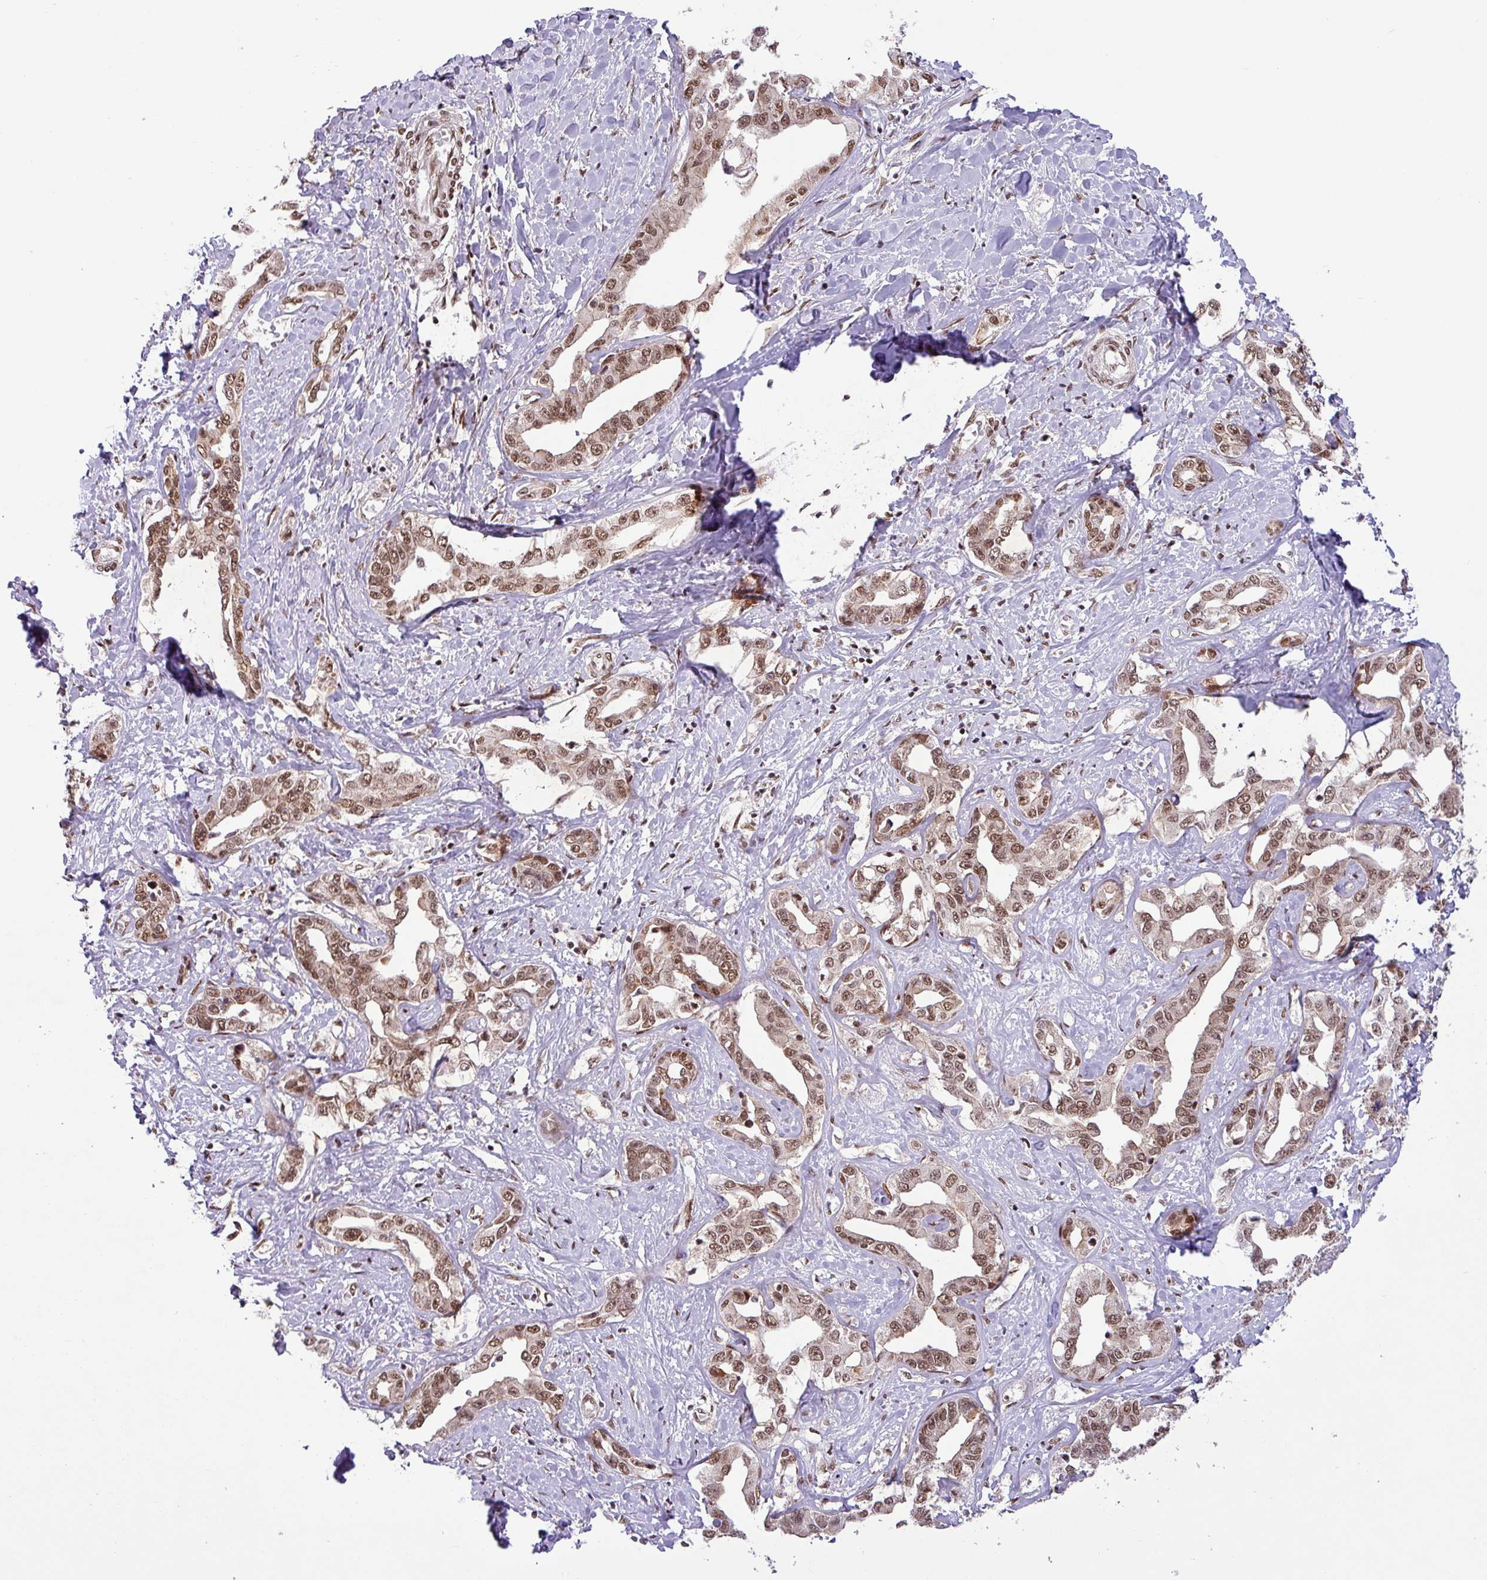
{"staining": {"intensity": "moderate", "quantity": ">75%", "location": "nuclear"}, "tissue": "liver cancer", "cell_type": "Tumor cells", "image_type": "cancer", "snomed": [{"axis": "morphology", "description": "Cholangiocarcinoma"}, {"axis": "topography", "description": "Liver"}], "caption": "Protein staining by immunohistochemistry shows moderate nuclear staining in about >75% of tumor cells in cholangiocarcinoma (liver). (Stains: DAB (3,3'-diaminobenzidine) in brown, nuclei in blue, Microscopy: brightfield microscopy at high magnification).", "gene": "SRSF2", "patient": {"sex": "male", "age": 59}}